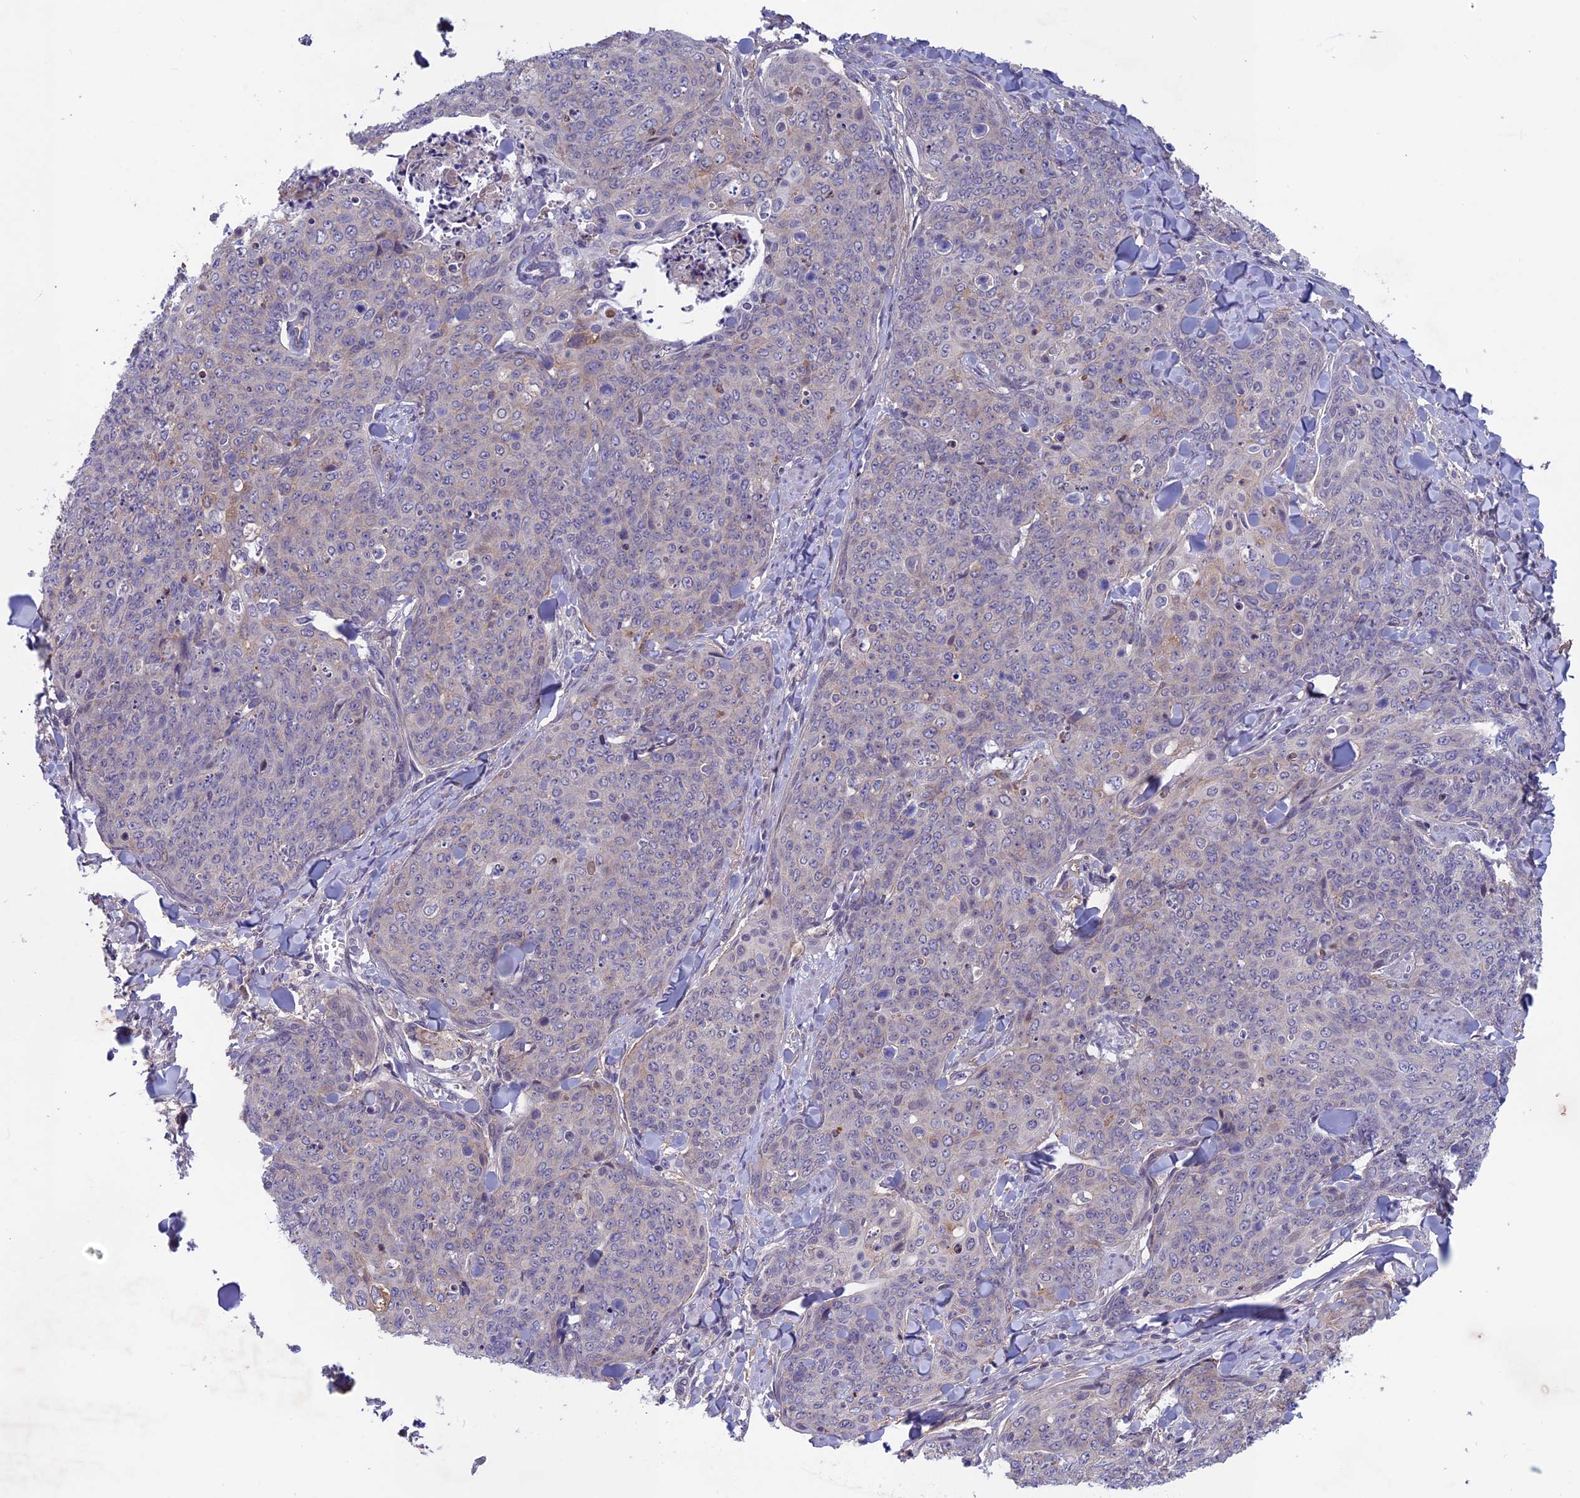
{"staining": {"intensity": "negative", "quantity": "none", "location": "none"}, "tissue": "skin cancer", "cell_type": "Tumor cells", "image_type": "cancer", "snomed": [{"axis": "morphology", "description": "Squamous cell carcinoma, NOS"}, {"axis": "topography", "description": "Skin"}, {"axis": "topography", "description": "Vulva"}], "caption": "Tumor cells show no significant protein expression in skin cancer.", "gene": "FKBPL", "patient": {"sex": "female", "age": 85}}